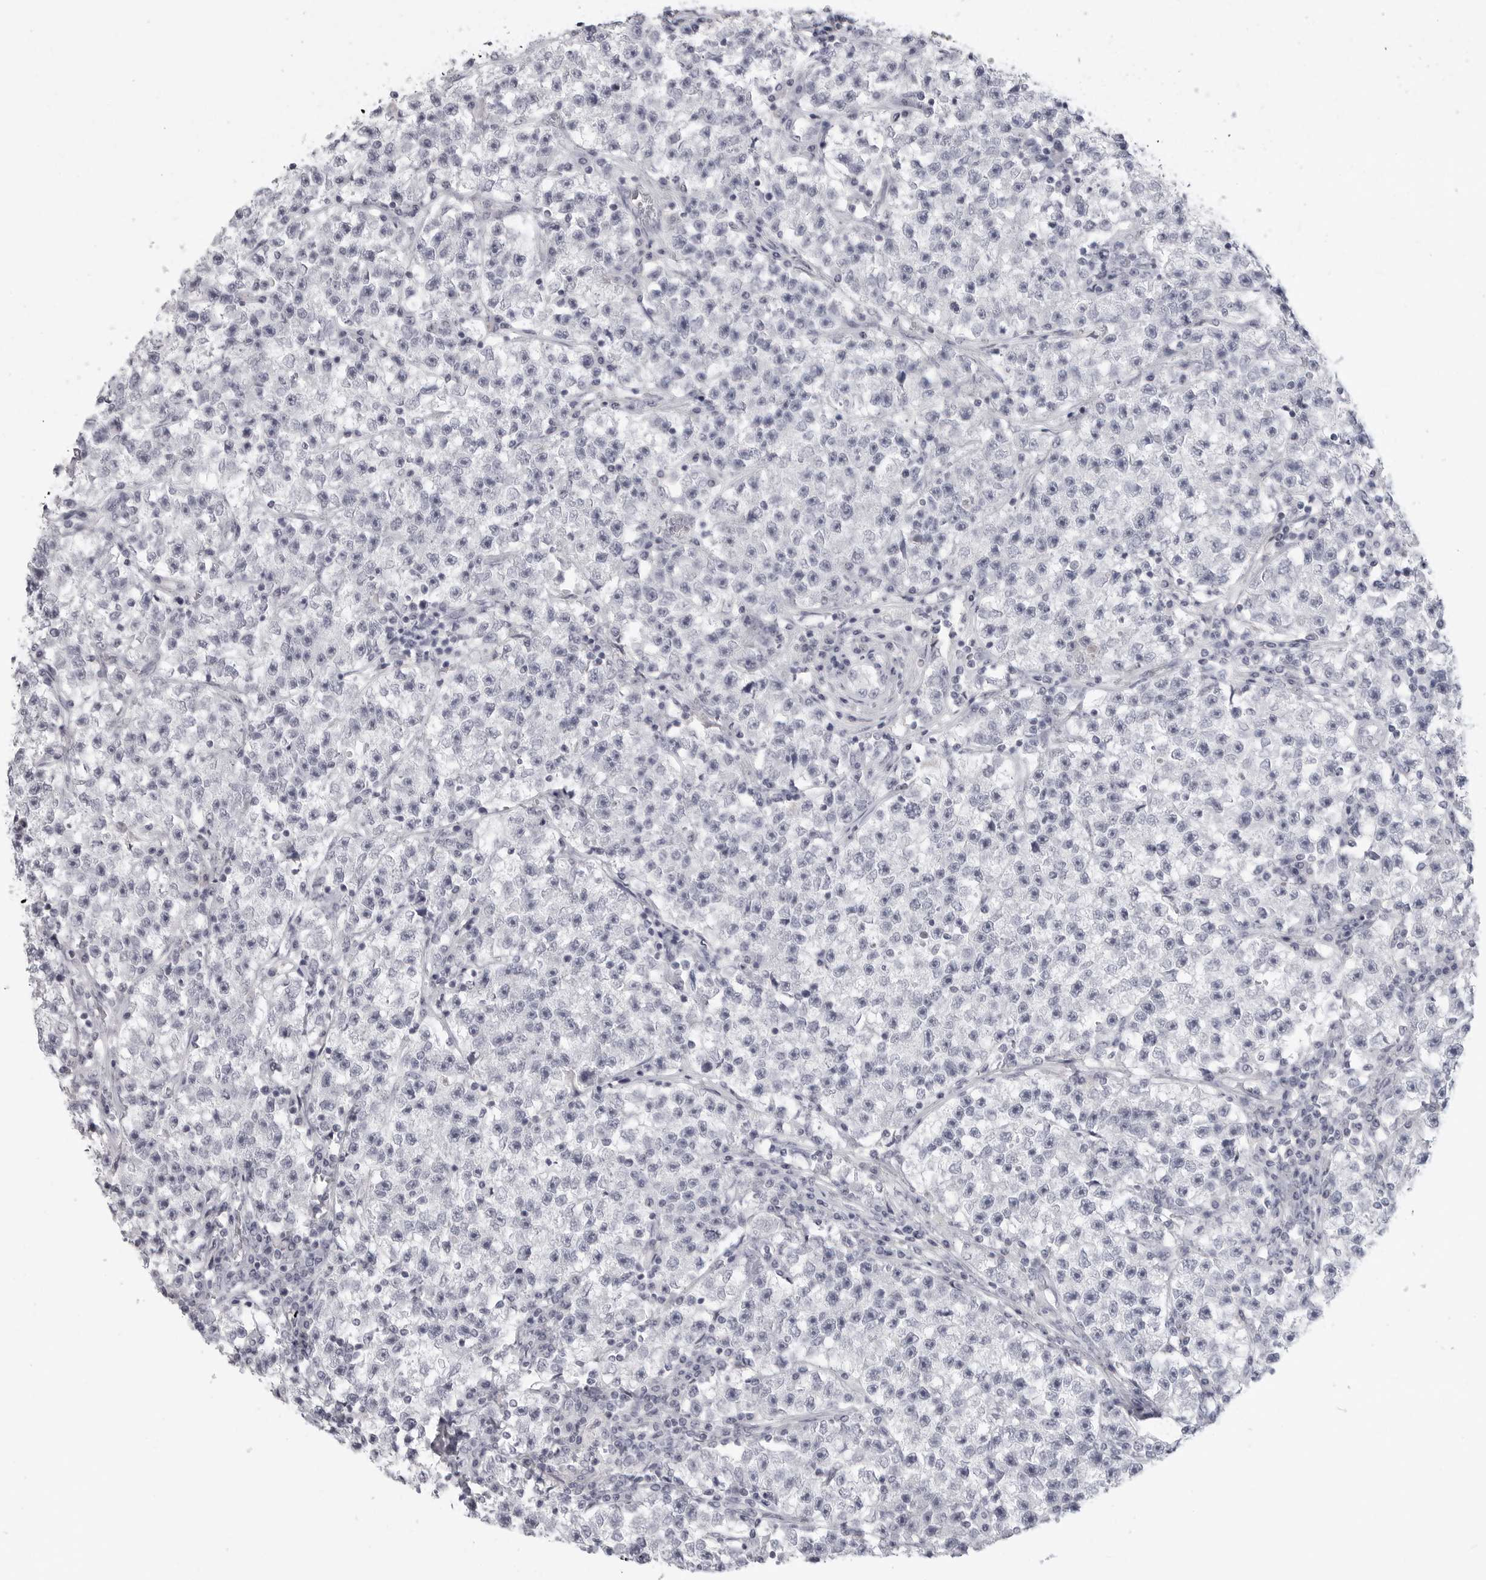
{"staining": {"intensity": "negative", "quantity": "none", "location": "none"}, "tissue": "testis cancer", "cell_type": "Tumor cells", "image_type": "cancer", "snomed": [{"axis": "morphology", "description": "Seminoma, NOS"}, {"axis": "topography", "description": "Testis"}], "caption": "IHC image of testis cancer stained for a protein (brown), which reveals no expression in tumor cells.", "gene": "HMGCS2", "patient": {"sex": "male", "age": 22}}